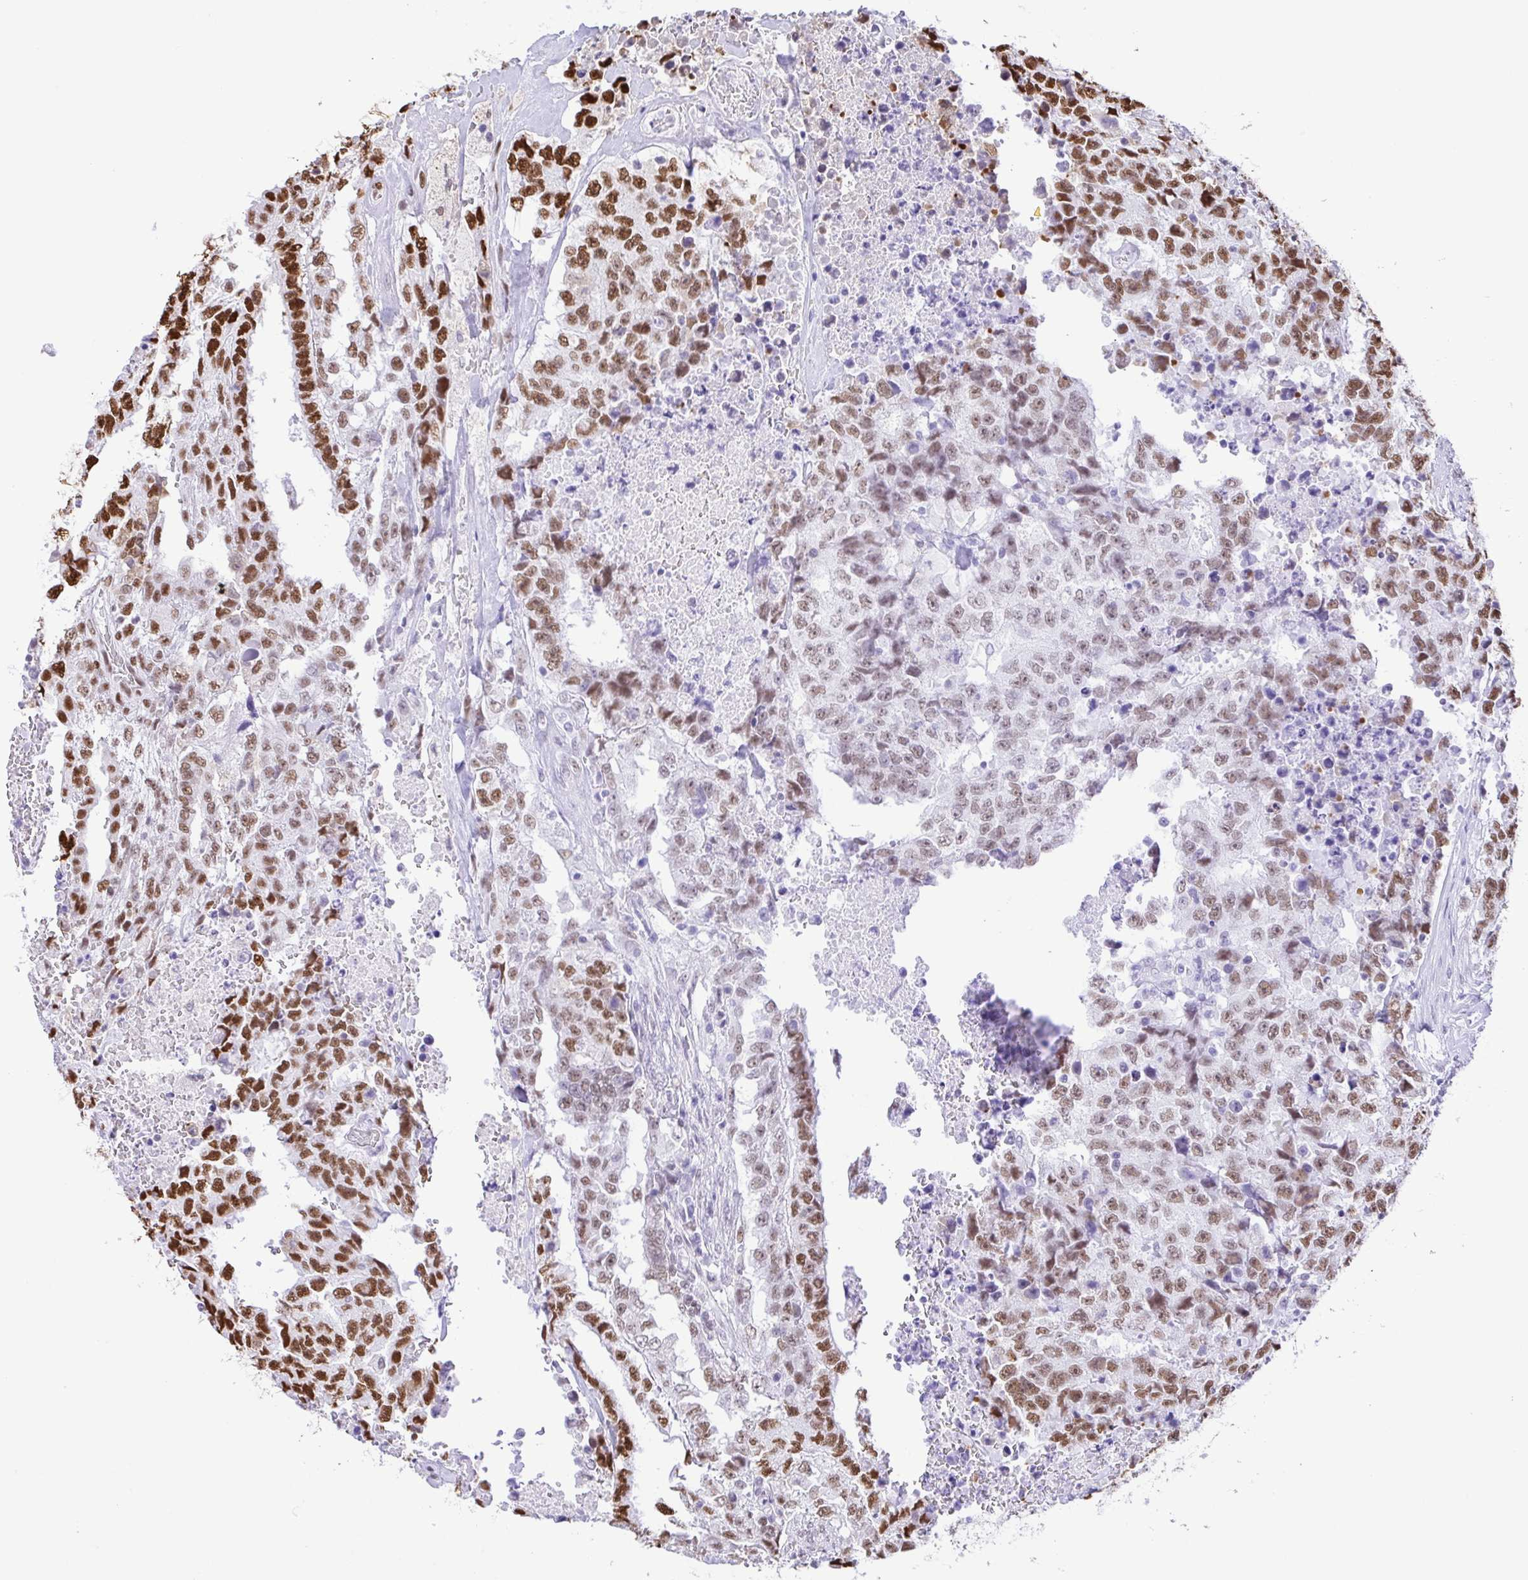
{"staining": {"intensity": "strong", "quantity": "25%-75%", "location": "nuclear"}, "tissue": "testis cancer", "cell_type": "Tumor cells", "image_type": "cancer", "snomed": [{"axis": "morphology", "description": "Carcinoma, Embryonal, NOS"}, {"axis": "topography", "description": "Testis"}], "caption": "Human testis cancer (embryonal carcinoma) stained with a protein marker exhibits strong staining in tumor cells.", "gene": "TRIM28", "patient": {"sex": "male", "age": 24}}